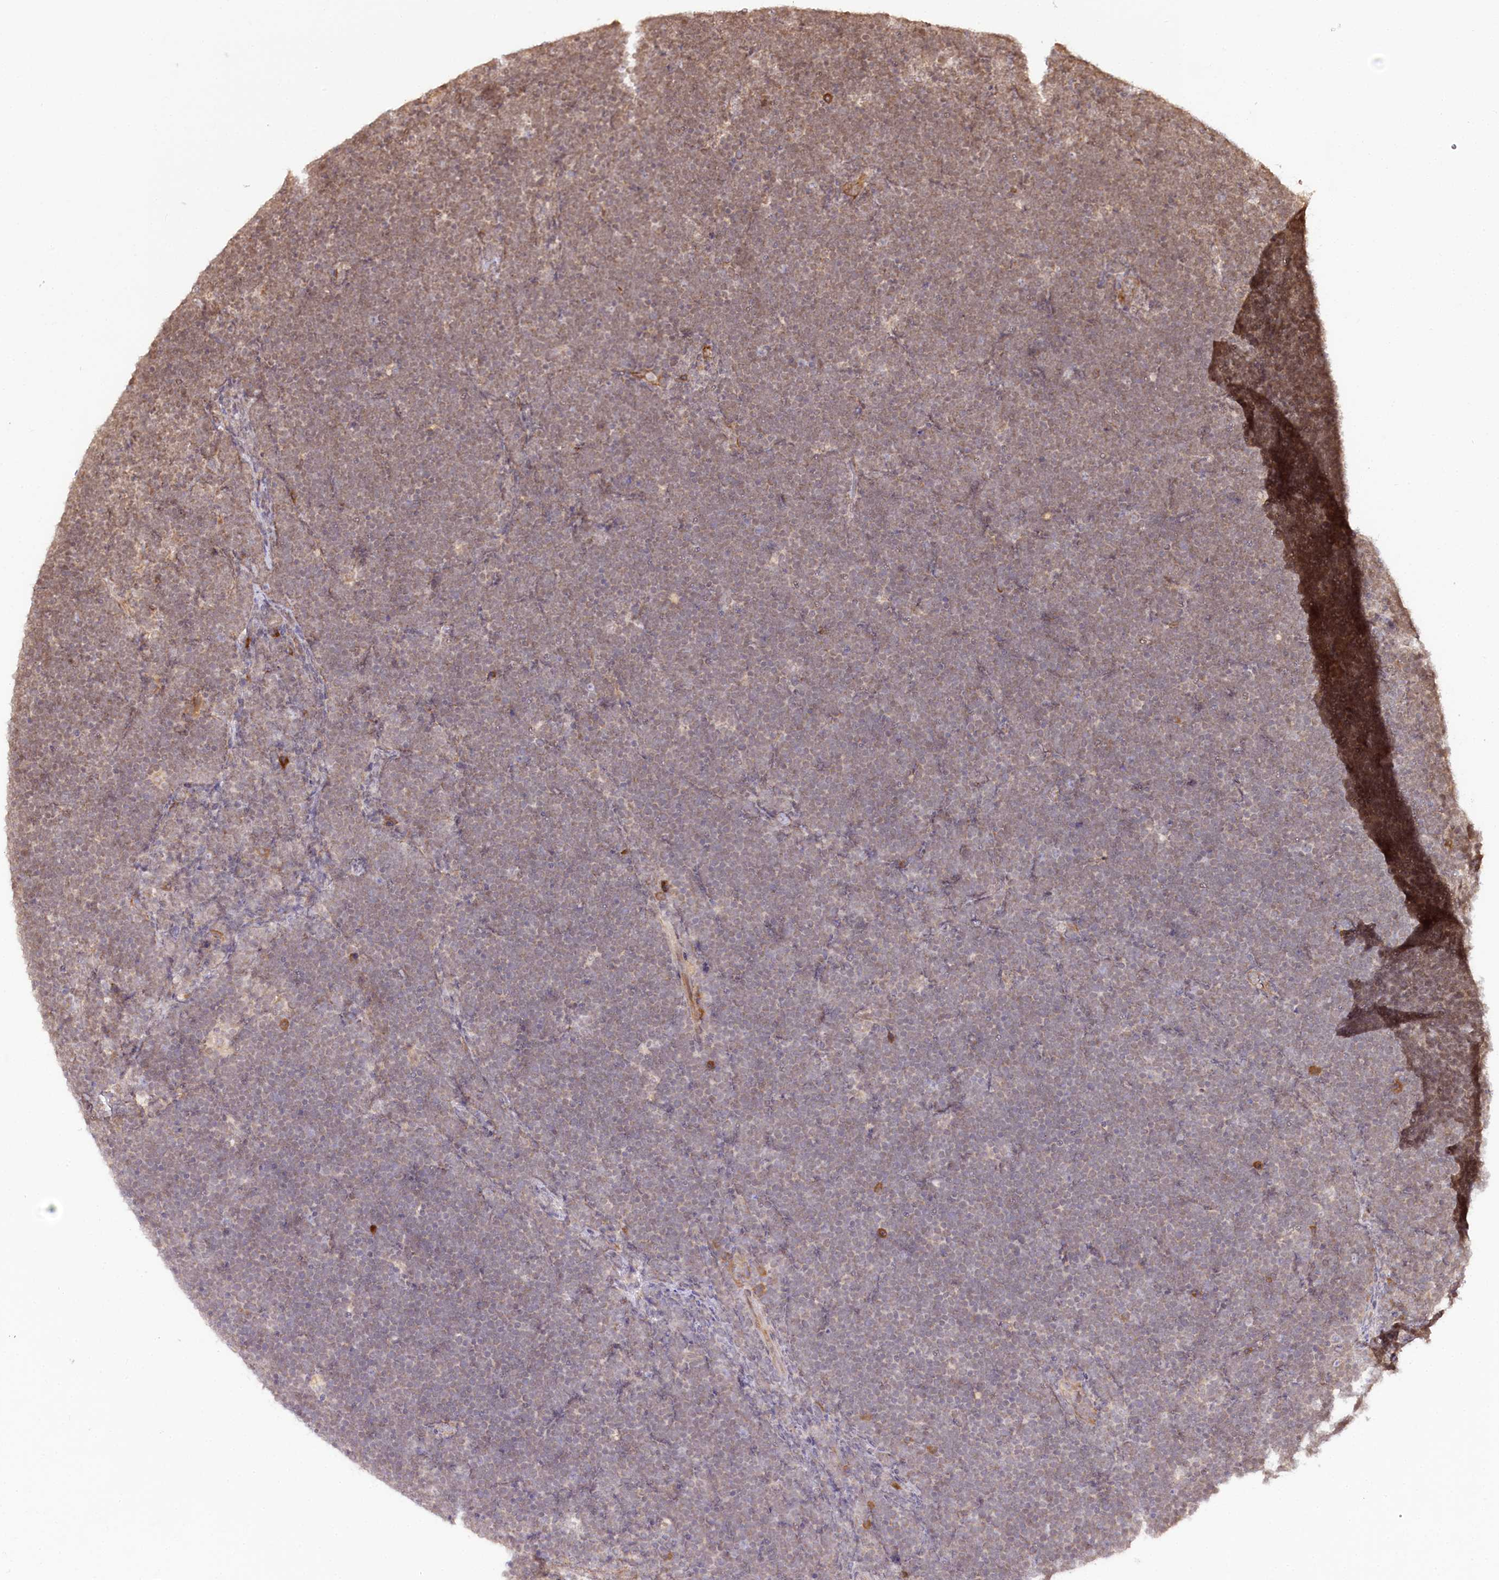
{"staining": {"intensity": "weak", "quantity": "25%-75%", "location": "cytoplasmic/membranous"}, "tissue": "lymphoma", "cell_type": "Tumor cells", "image_type": "cancer", "snomed": [{"axis": "morphology", "description": "Malignant lymphoma, non-Hodgkin's type, High grade"}, {"axis": "topography", "description": "Lymph node"}], "caption": "A photomicrograph showing weak cytoplasmic/membranous positivity in approximately 25%-75% of tumor cells in high-grade malignant lymphoma, non-Hodgkin's type, as visualized by brown immunohistochemical staining.", "gene": "ENSG00000144785", "patient": {"sex": "male", "age": 13}}